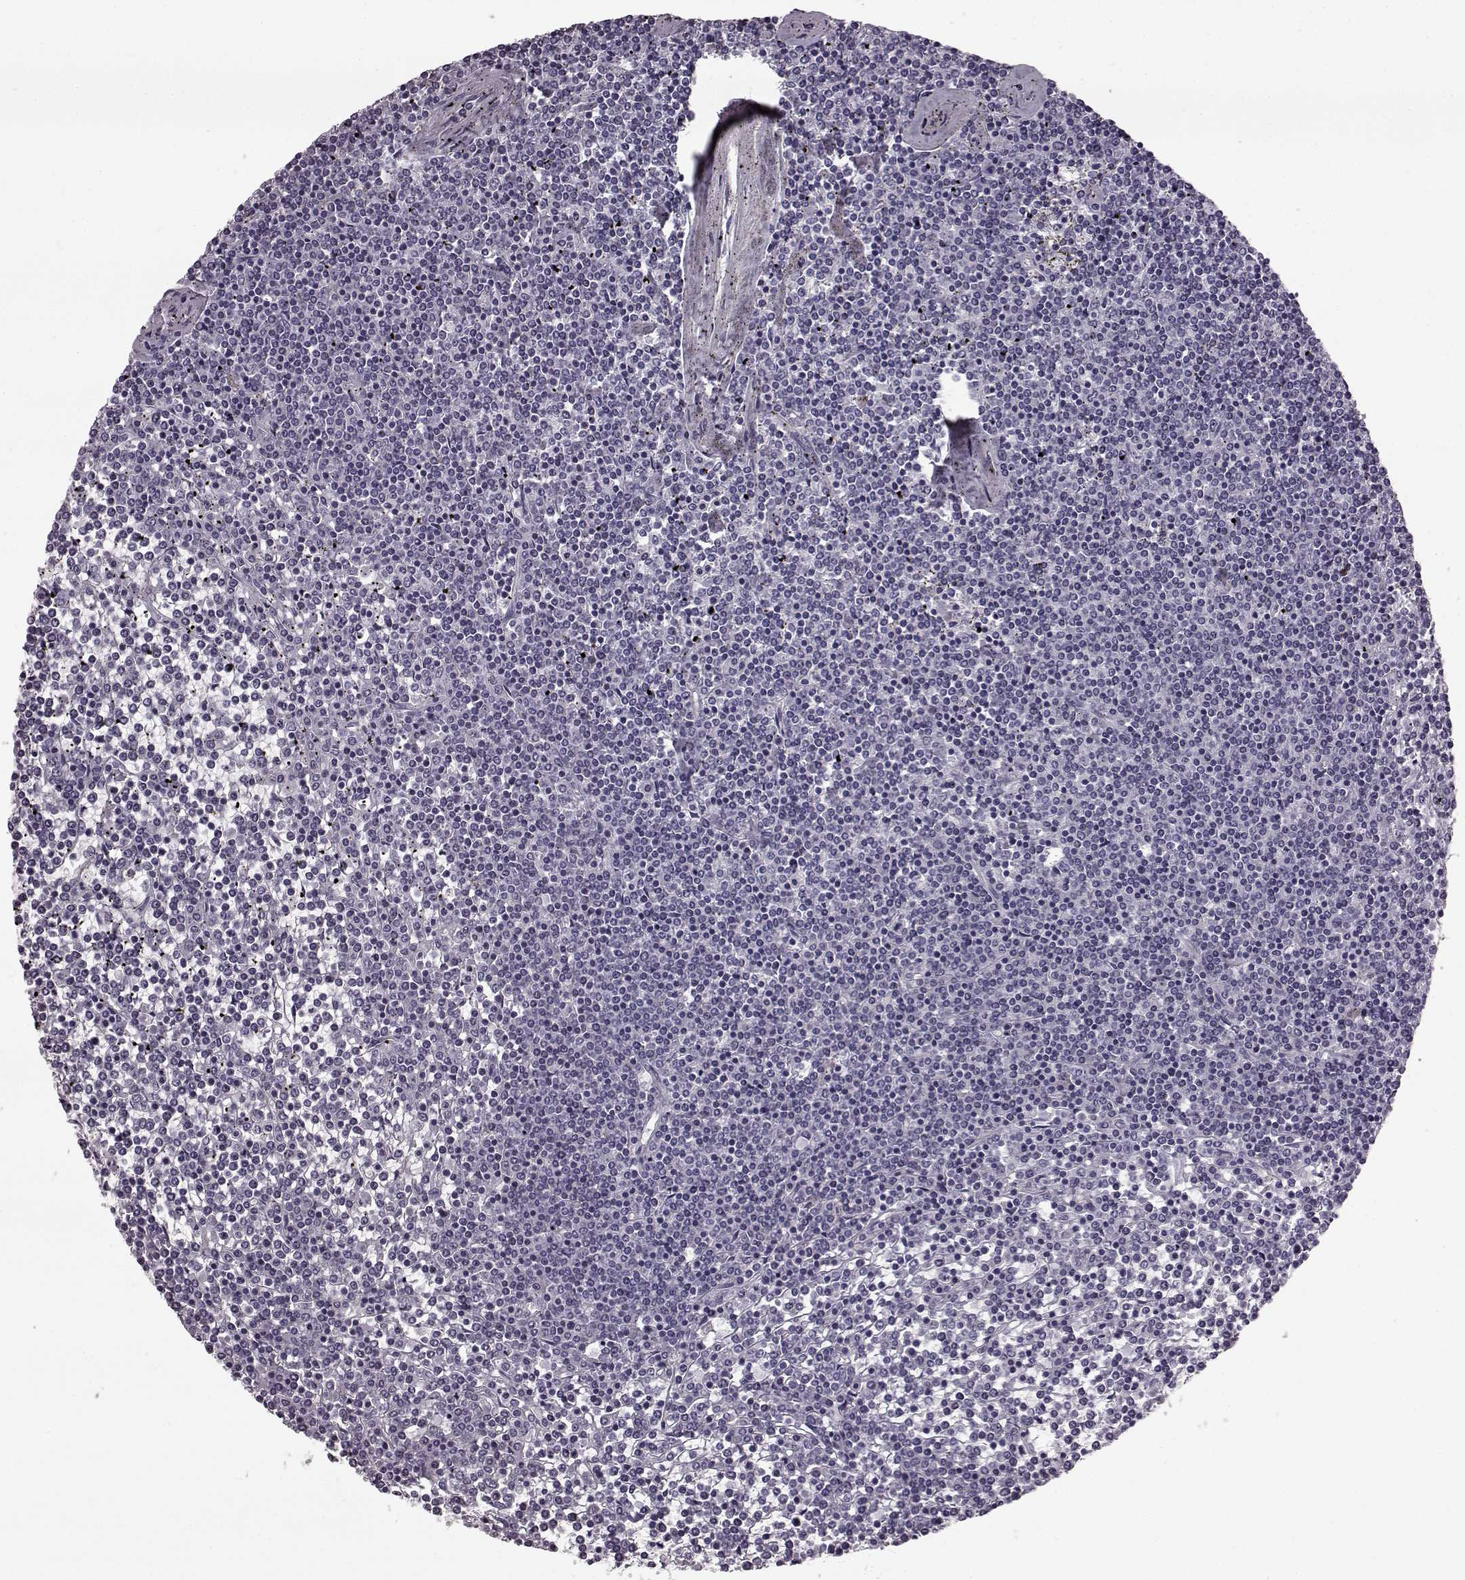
{"staining": {"intensity": "negative", "quantity": "none", "location": "none"}, "tissue": "lymphoma", "cell_type": "Tumor cells", "image_type": "cancer", "snomed": [{"axis": "morphology", "description": "Malignant lymphoma, non-Hodgkin's type, Low grade"}, {"axis": "topography", "description": "Spleen"}], "caption": "This image is of low-grade malignant lymphoma, non-Hodgkin's type stained with IHC to label a protein in brown with the nuclei are counter-stained blue. There is no staining in tumor cells.", "gene": "PRPH2", "patient": {"sex": "female", "age": 19}}